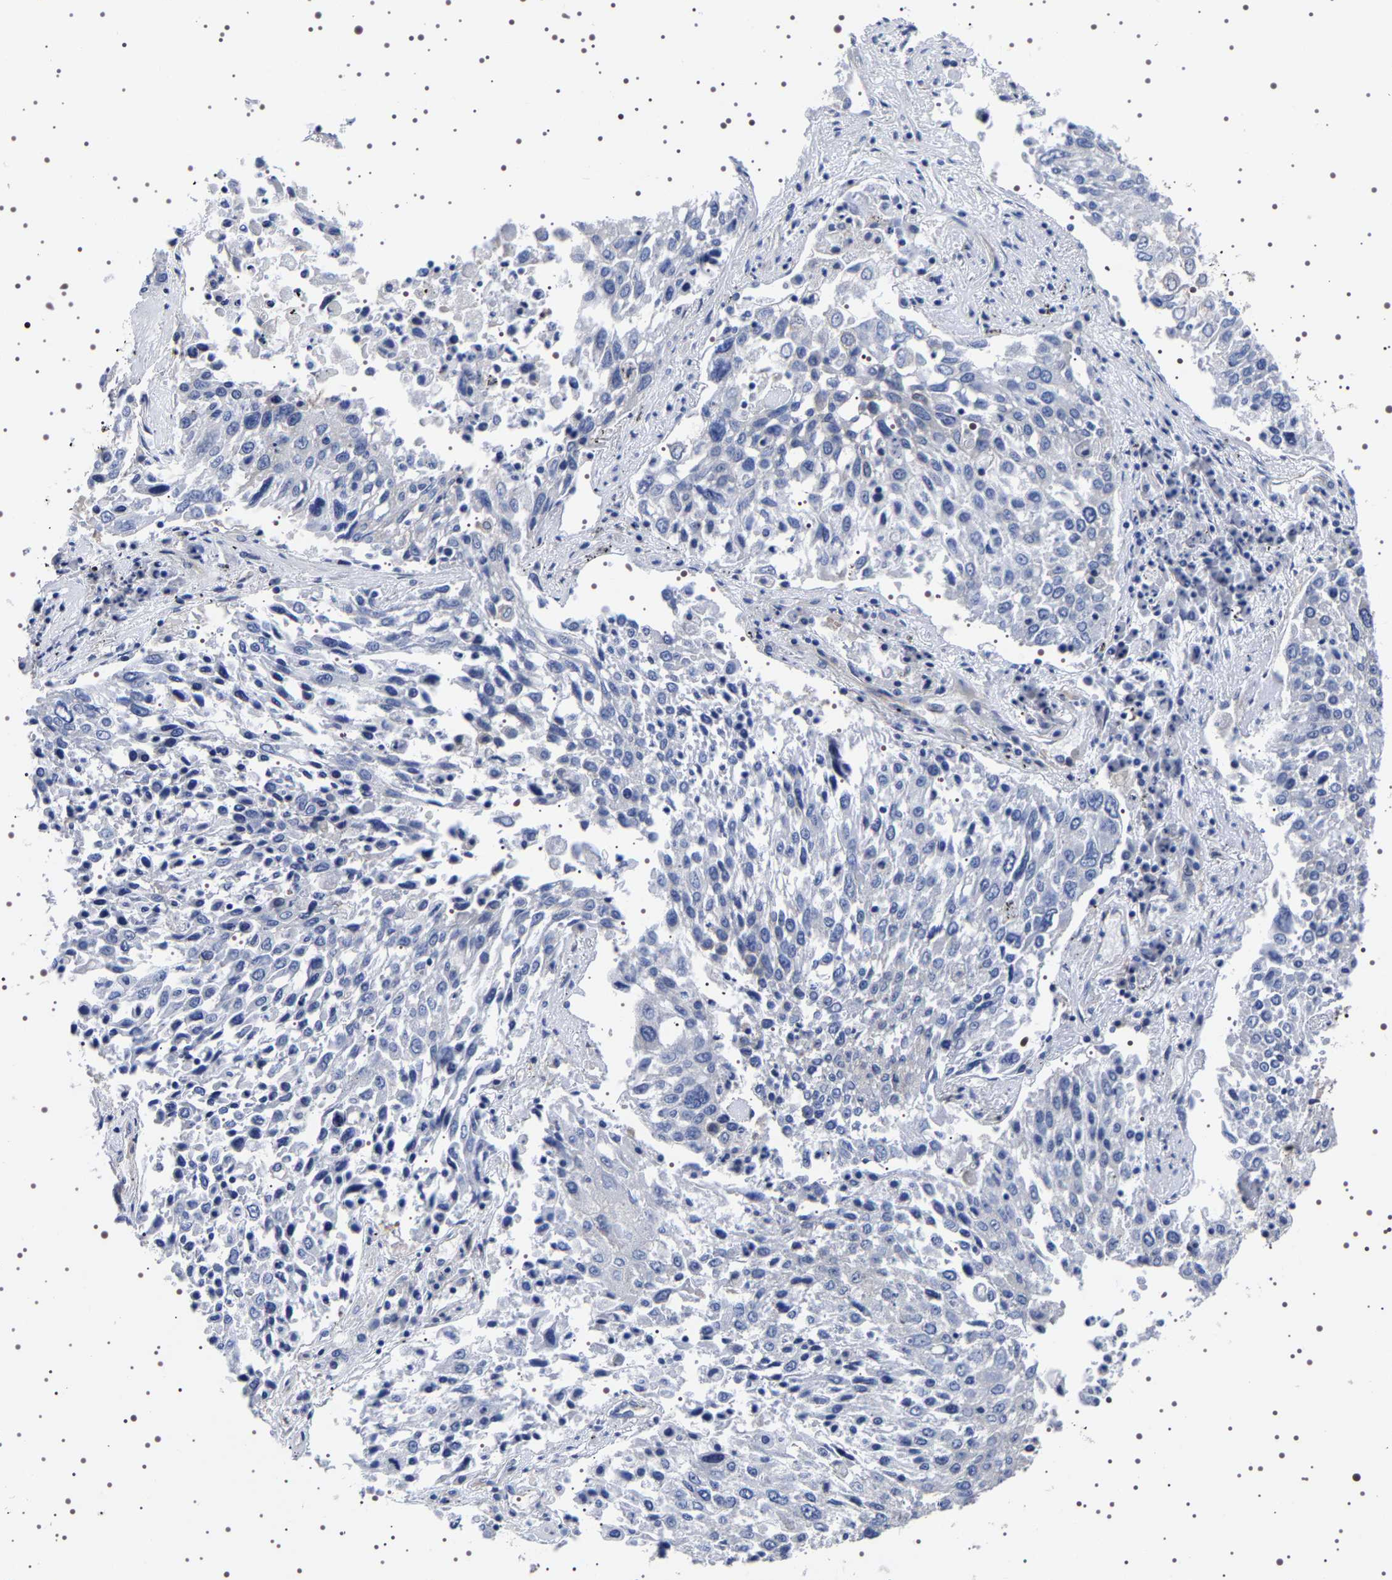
{"staining": {"intensity": "negative", "quantity": "none", "location": "none"}, "tissue": "lung cancer", "cell_type": "Tumor cells", "image_type": "cancer", "snomed": [{"axis": "morphology", "description": "Squamous cell carcinoma, NOS"}, {"axis": "topography", "description": "Lung"}], "caption": "DAB (3,3'-diaminobenzidine) immunohistochemical staining of human lung cancer (squamous cell carcinoma) displays no significant expression in tumor cells. The staining is performed using DAB (3,3'-diaminobenzidine) brown chromogen with nuclei counter-stained in using hematoxylin.", "gene": "DARS1", "patient": {"sex": "male", "age": 65}}